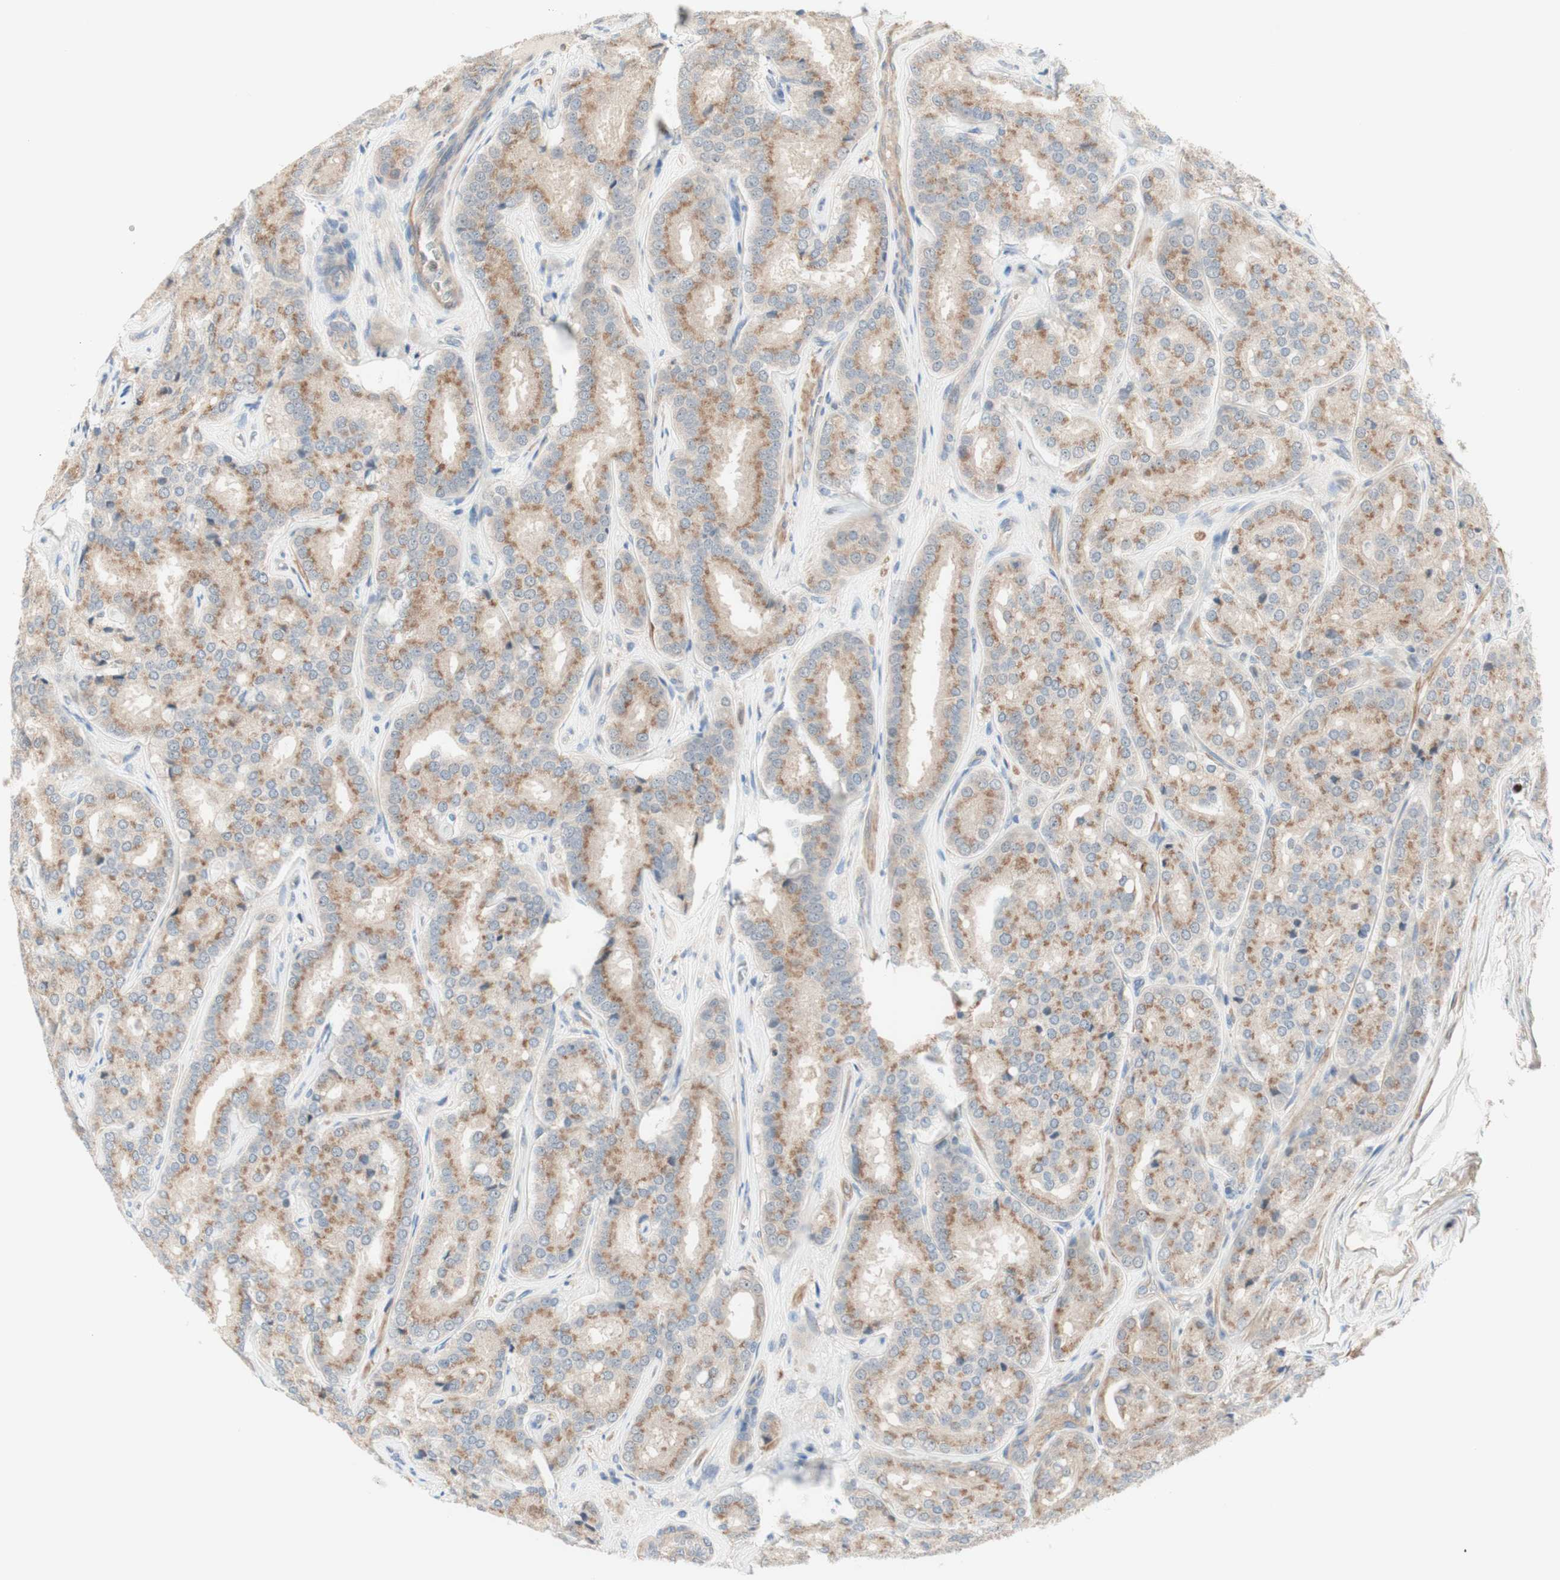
{"staining": {"intensity": "weak", "quantity": "25%-75%", "location": "cytoplasmic/membranous"}, "tissue": "prostate cancer", "cell_type": "Tumor cells", "image_type": "cancer", "snomed": [{"axis": "morphology", "description": "Adenocarcinoma, High grade"}, {"axis": "topography", "description": "Prostate"}], "caption": "Human adenocarcinoma (high-grade) (prostate) stained with a brown dye displays weak cytoplasmic/membranous positive staining in approximately 25%-75% of tumor cells.", "gene": "RFNG", "patient": {"sex": "male", "age": 65}}